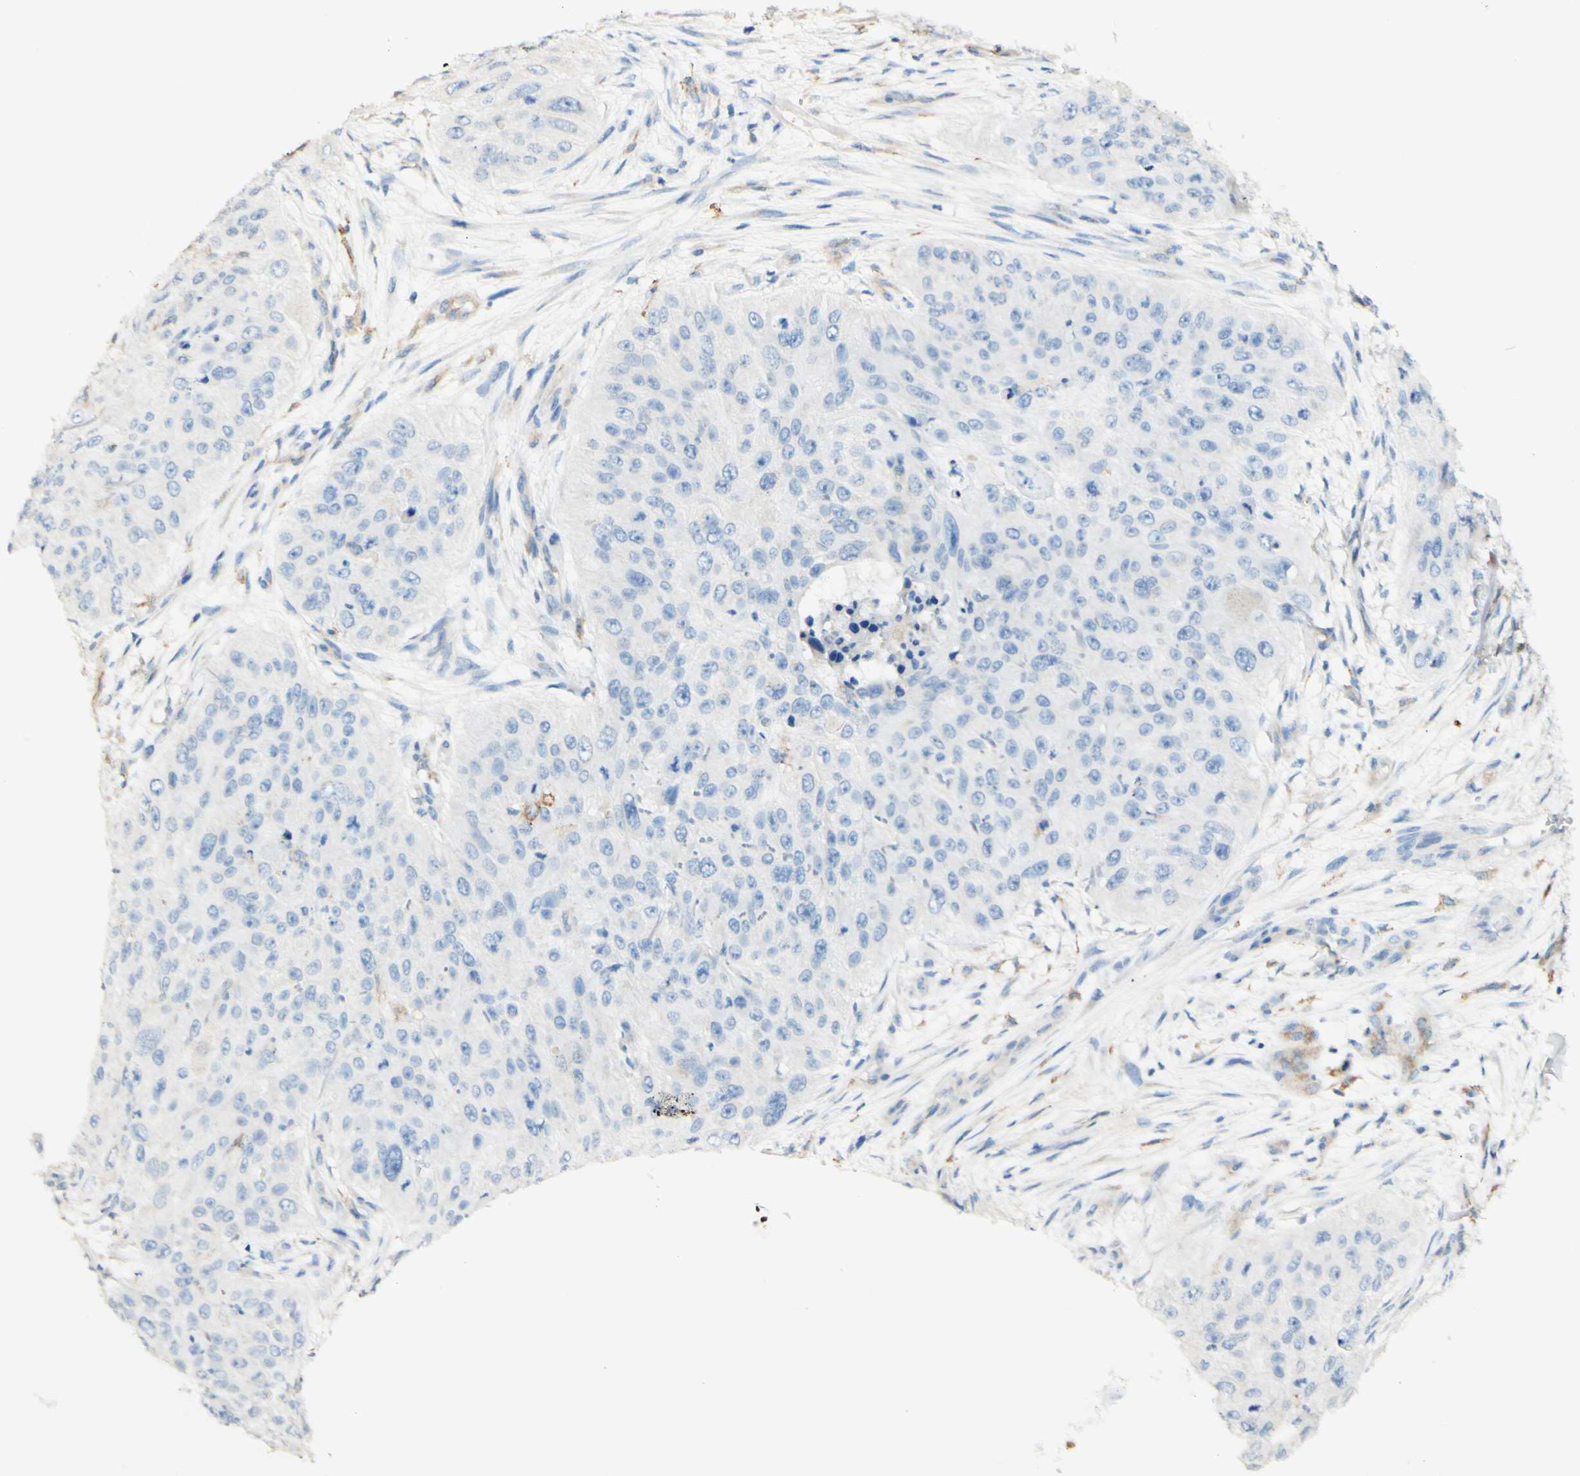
{"staining": {"intensity": "negative", "quantity": "none", "location": "none"}, "tissue": "skin cancer", "cell_type": "Tumor cells", "image_type": "cancer", "snomed": [{"axis": "morphology", "description": "Squamous cell carcinoma, NOS"}, {"axis": "topography", "description": "Skin"}], "caption": "Tumor cells show no significant protein positivity in skin cancer (squamous cell carcinoma).", "gene": "FCGRT", "patient": {"sex": "female", "age": 80}}